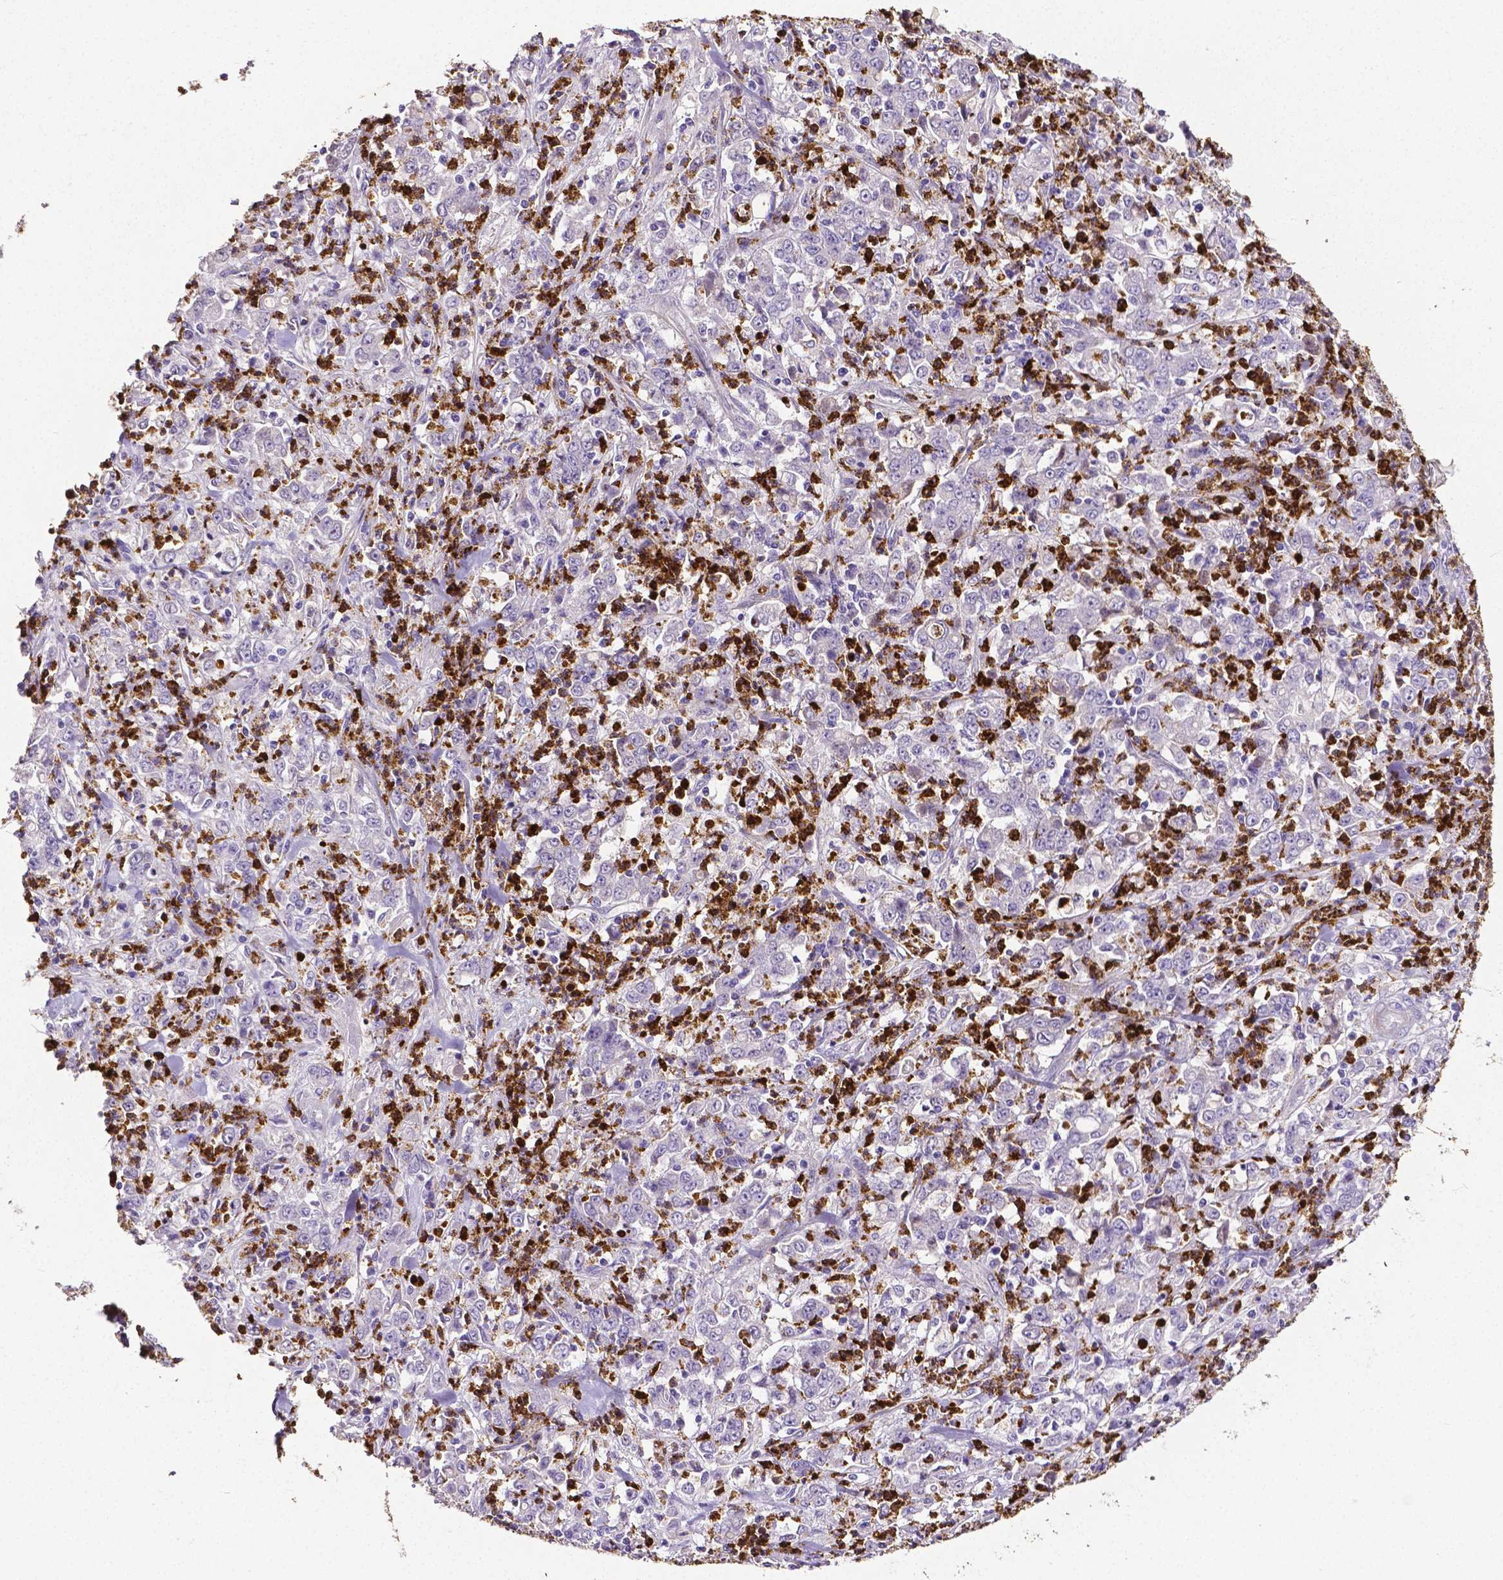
{"staining": {"intensity": "negative", "quantity": "none", "location": "none"}, "tissue": "stomach cancer", "cell_type": "Tumor cells", "image_type": "cancer", "snomed": [{"axis": "morphology", "description": "Adenocarcinoma, NOS"}, {"axis": "topography", "description": "Stomach, lower"}], "caption": "The photomicrograph shows no staining of tumor cells in stomach cancer.", "gene": "MMP9", "patient": {"sex": "female", "age": 71}}